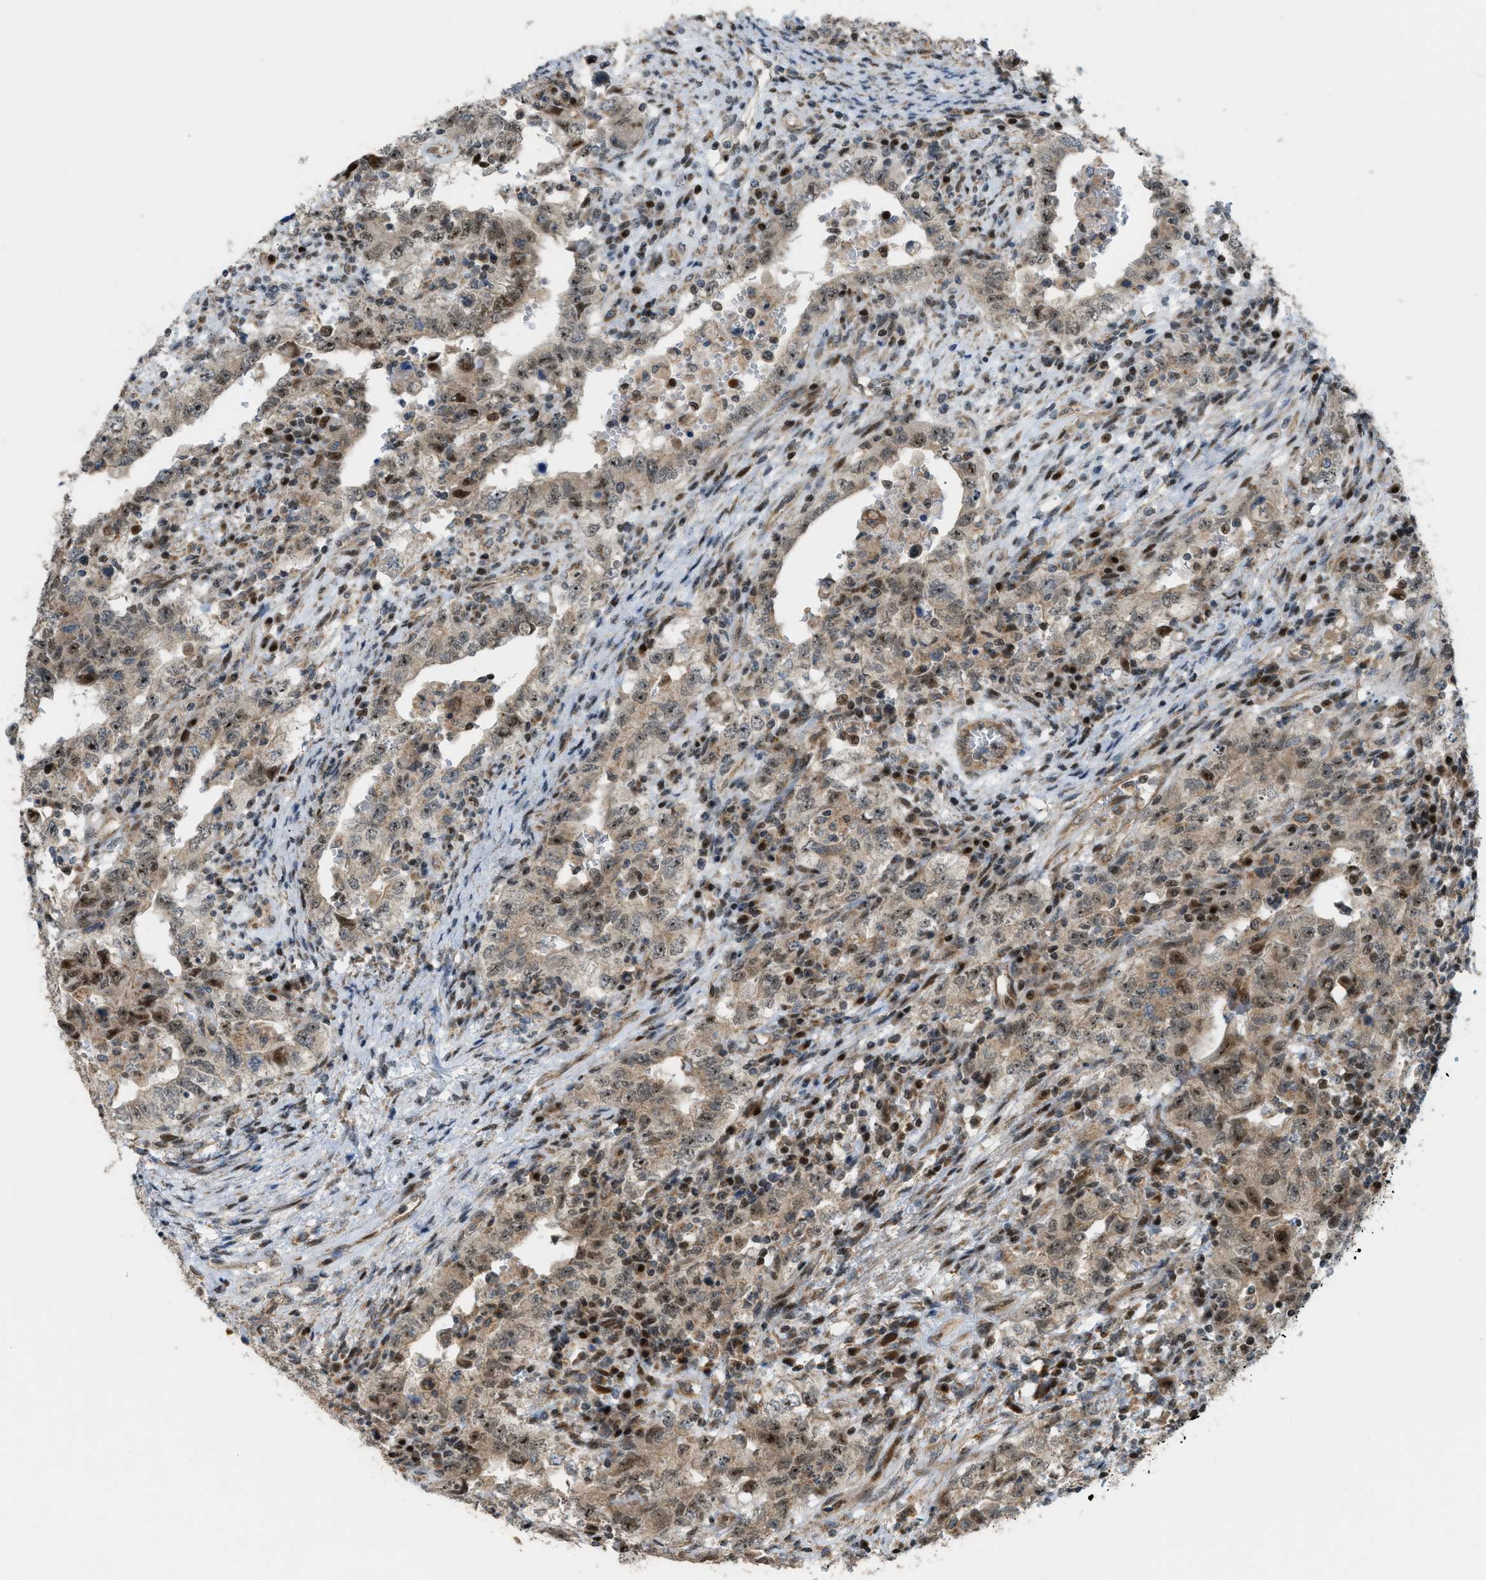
{"staining": {"intensity": "weak", "quantity": ">75%", "location": "cytoplasmic/membranous,nuclear"}, "tissue": "testis cancer", "cell_type": "Tumor cells", "image_type": "cancer", "snomed": [{"axis": "morphology", "description": "Carcinoma, Embryonal, NOS"}, {"axis": "topography", "description": "Testis"}], "caption": "Embryonal carcinoma (testis) stained with DAB (3,3'-diaminobenzidine) immunohistochemistry (IHC) demonstrates low levels of weak cytoplasmic/membranous and nuclear expression in about >75% of tumor cells.", "gene": "CCDC186", "patient": {"sex": "male", "age": 26}}